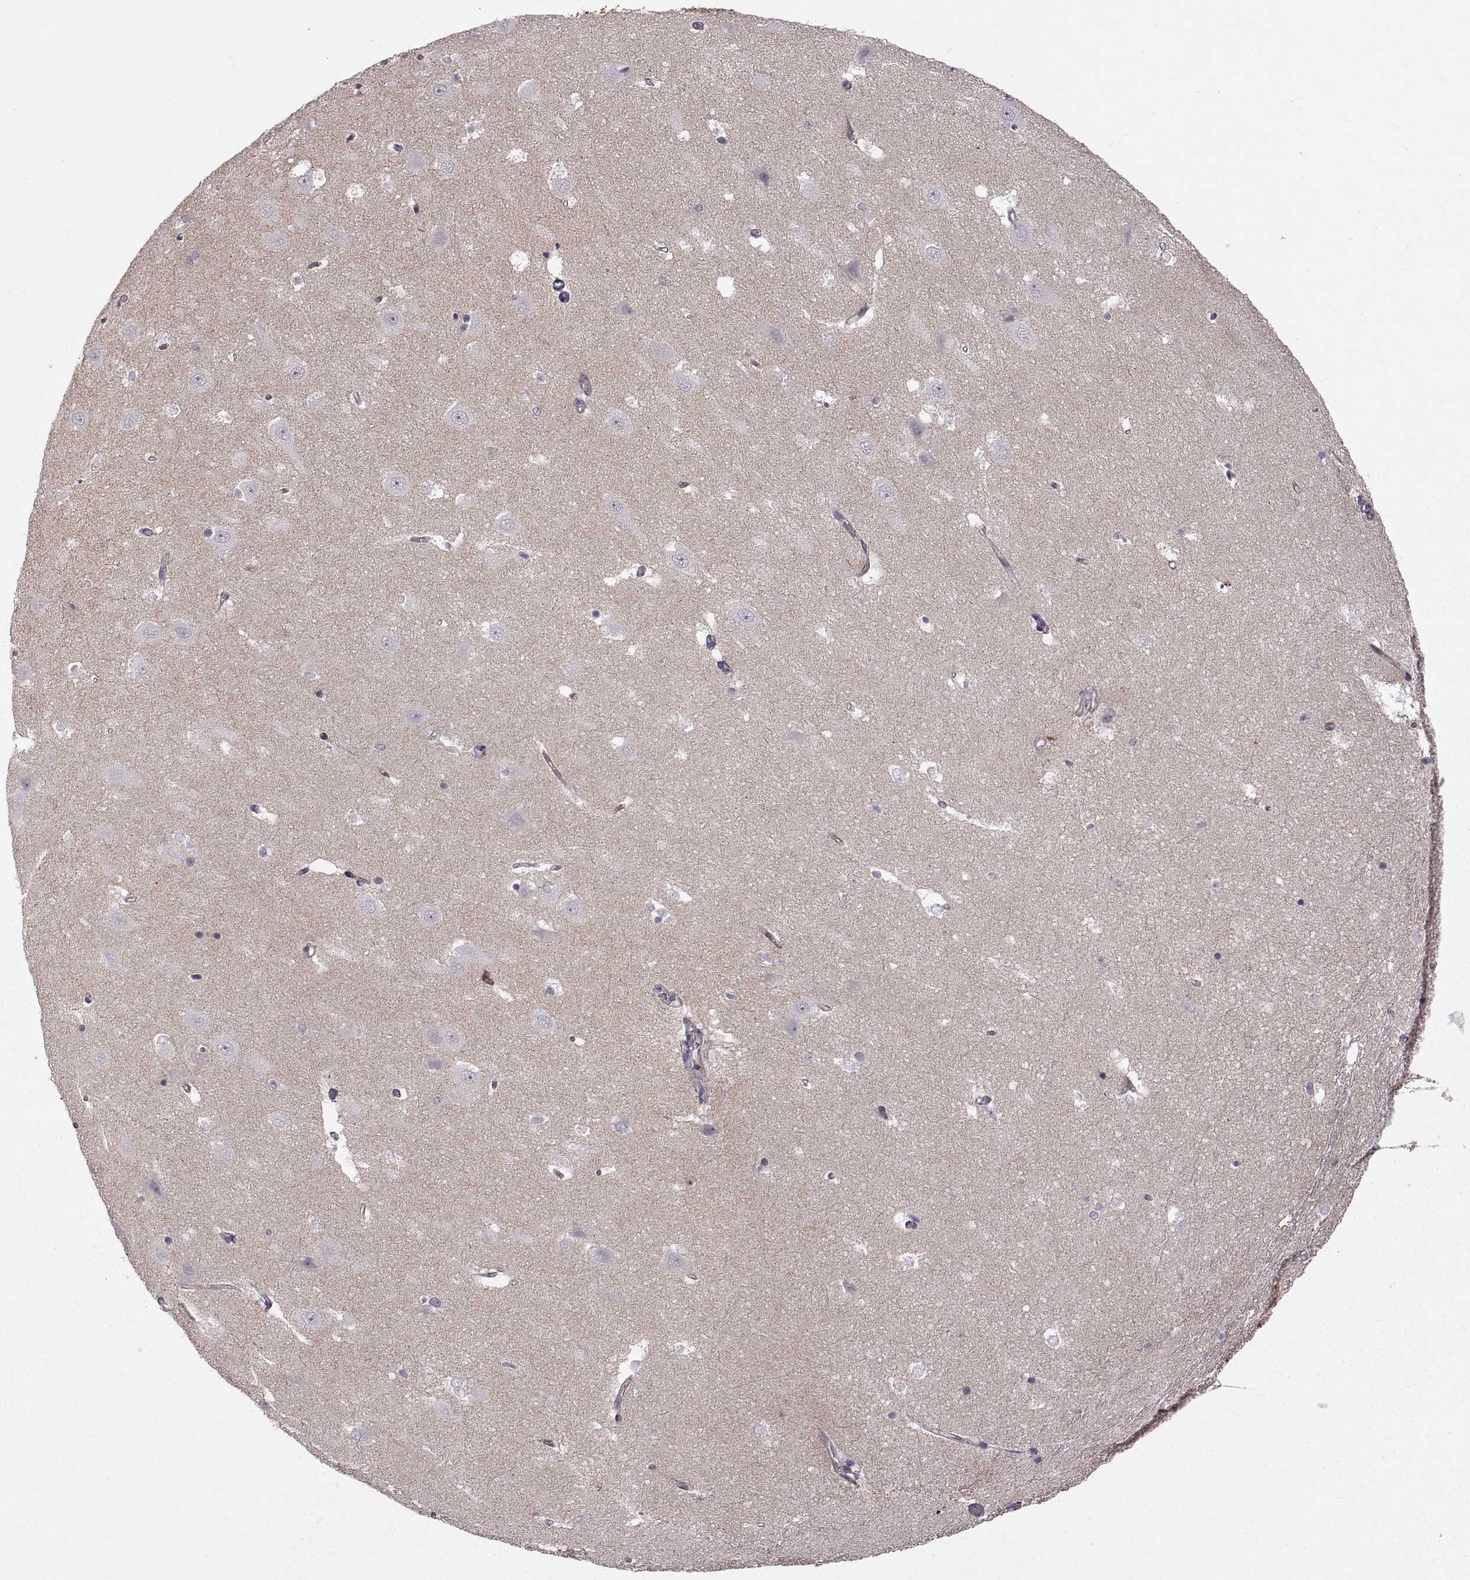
{"staining": {"intensity": "negative", "quantity": "none", "location": "none"}, "tissue": "hippocampus", "cell_type": "Glial cells", "image_type": "normal", "snomed": [{"axis": "morphology", "description": "Normal tissue, NOS"}, {"axis": "topography", "description": "Hippocampus"}], "caption": "Hippocampus stained for a protein using immunohistochemistry shows no staining glial cells.", "gene": "CDH2", "patient": {"sex": "male", "age": 44}}